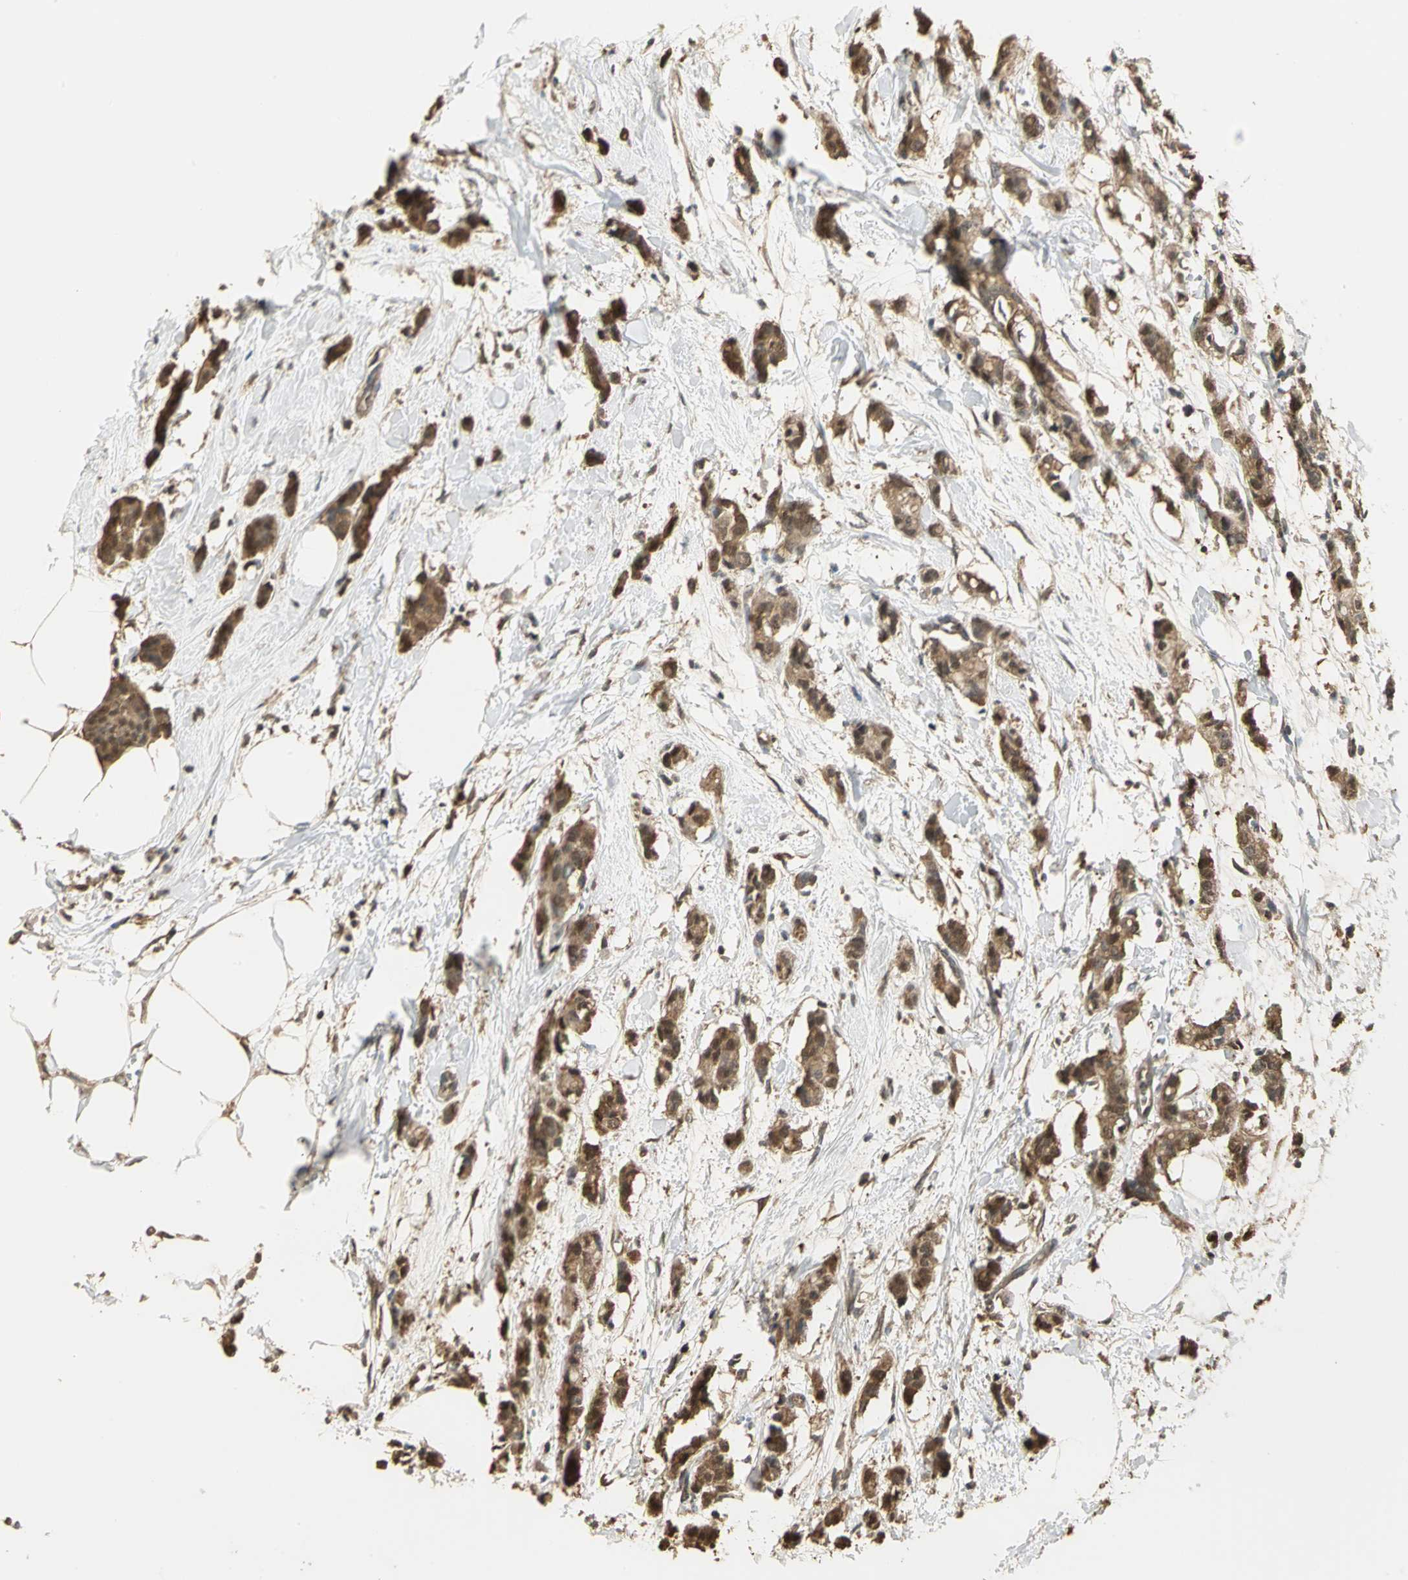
{"staining": {"intensity": "moderate", "quantity": ">75%", "location": "cytoplasmic/membranous,nuclear"}, "tissue": "breast cancer", "cell_type": "Tumor cells", "image_type": "cancer", "snomed": [{"axis": "morphology", "description": "Duct carcinoma"}, {"axis": "topography", "description": "Breast"}], "caption": "The micrograph displays staining of breast cancer, revealing moderate cytoplasmic/membranous and nuclear protein positivity (brown color) within tumor cells.", "gene": "PARK7", "patient": {"sex": "female", "age": 84}}